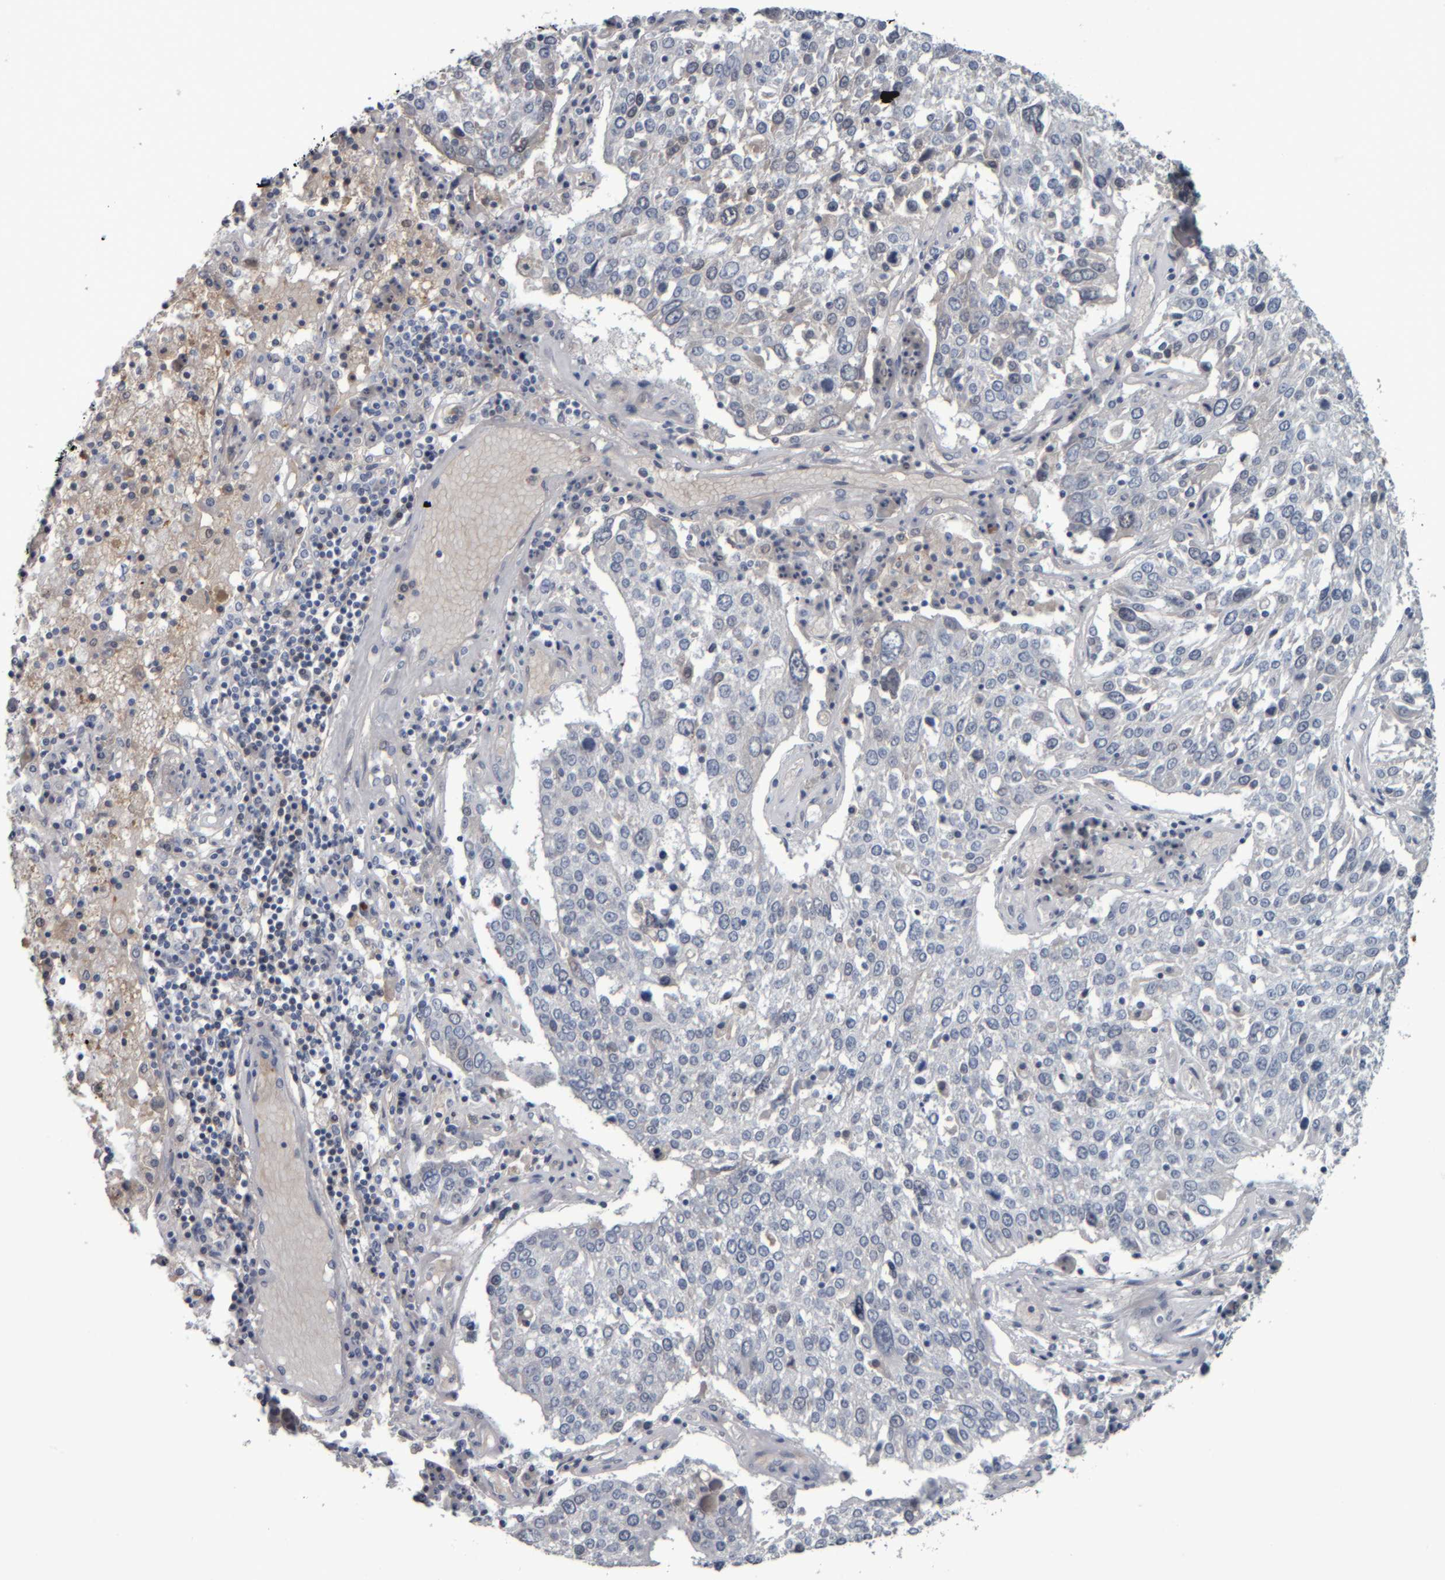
{"staining": {"intensity": "negative", "quantity": "none", "location": "none"}, "tissue": "lung cancer", "cell_type": "Tumor cells", "image_type": "cancer", "snomed": [{"axis": "morphology", "description": "Squamous cell carcinoma, NOS"}, {"axis": "topography", "description": "Lung"}], "caption": "DAB immunohistochemical staining of human lung cancer (squamous cell carcinoma) displays no significant staining in tumor cells.", "gene": "CAVIN4", "patient": {"sex": "male", "age": 65}}